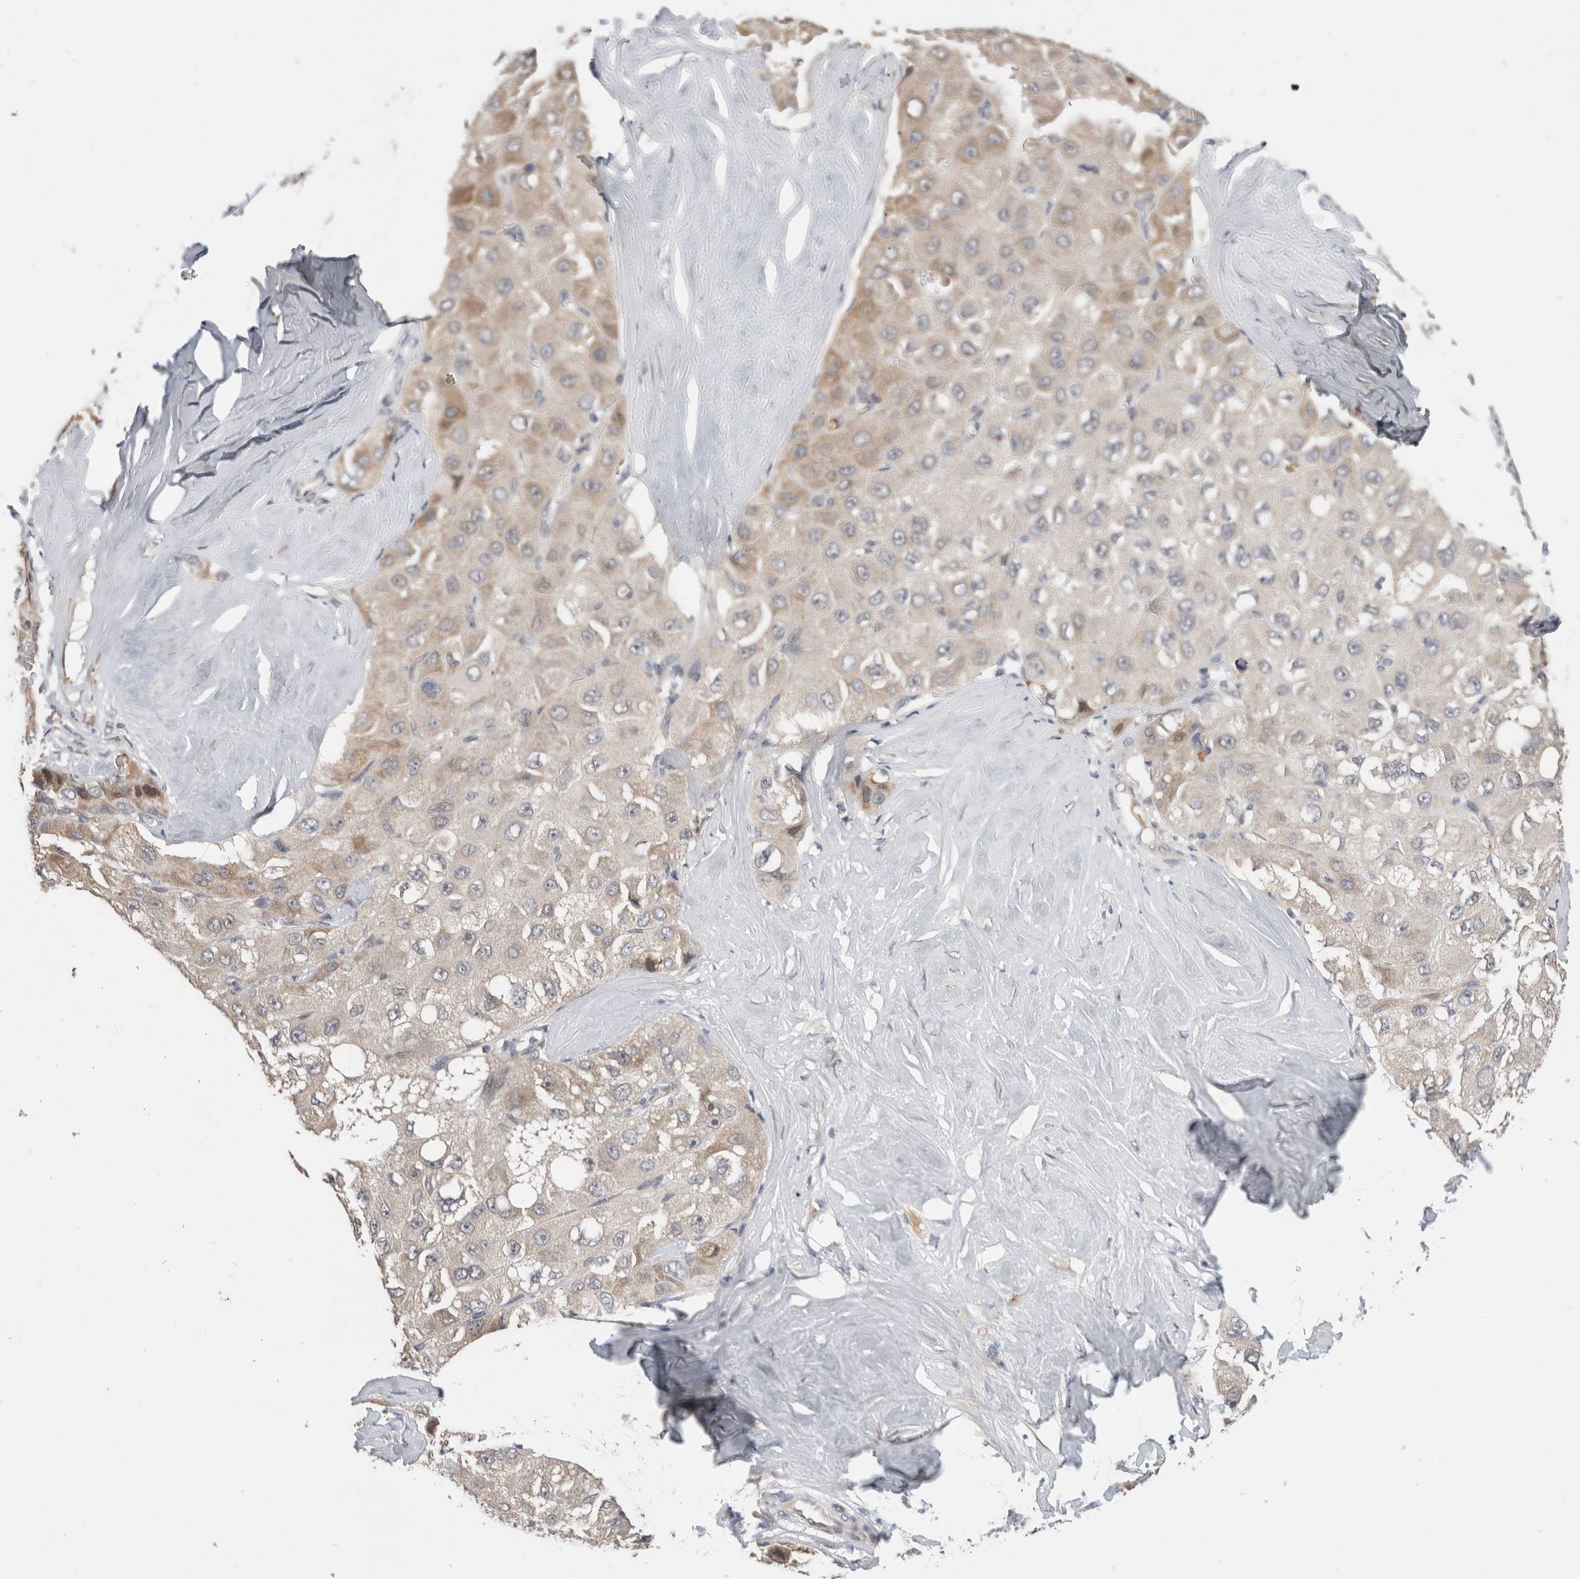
{"staining": {"intensity": "weak", "quantity": "<25%", "location": "cytoplasmic/membranous"}, "tissue": "liver cancer", "cell_type": "Tumor cells", "image_type": "cancer", "snomed": [{"axis": "morphology", "description": "Carcinoma, Hepatocellular, NOS"}, {"axis": "topography", "description": "Liver"}], "caption": "DAB (3,3'-diaminobenzidine) immunohistochemical staining of human liver cancer demonstrates no significant positivity in tumor cells.", "gene": "CRYBG1", "patient": {"sex": "male", "age": 80}}